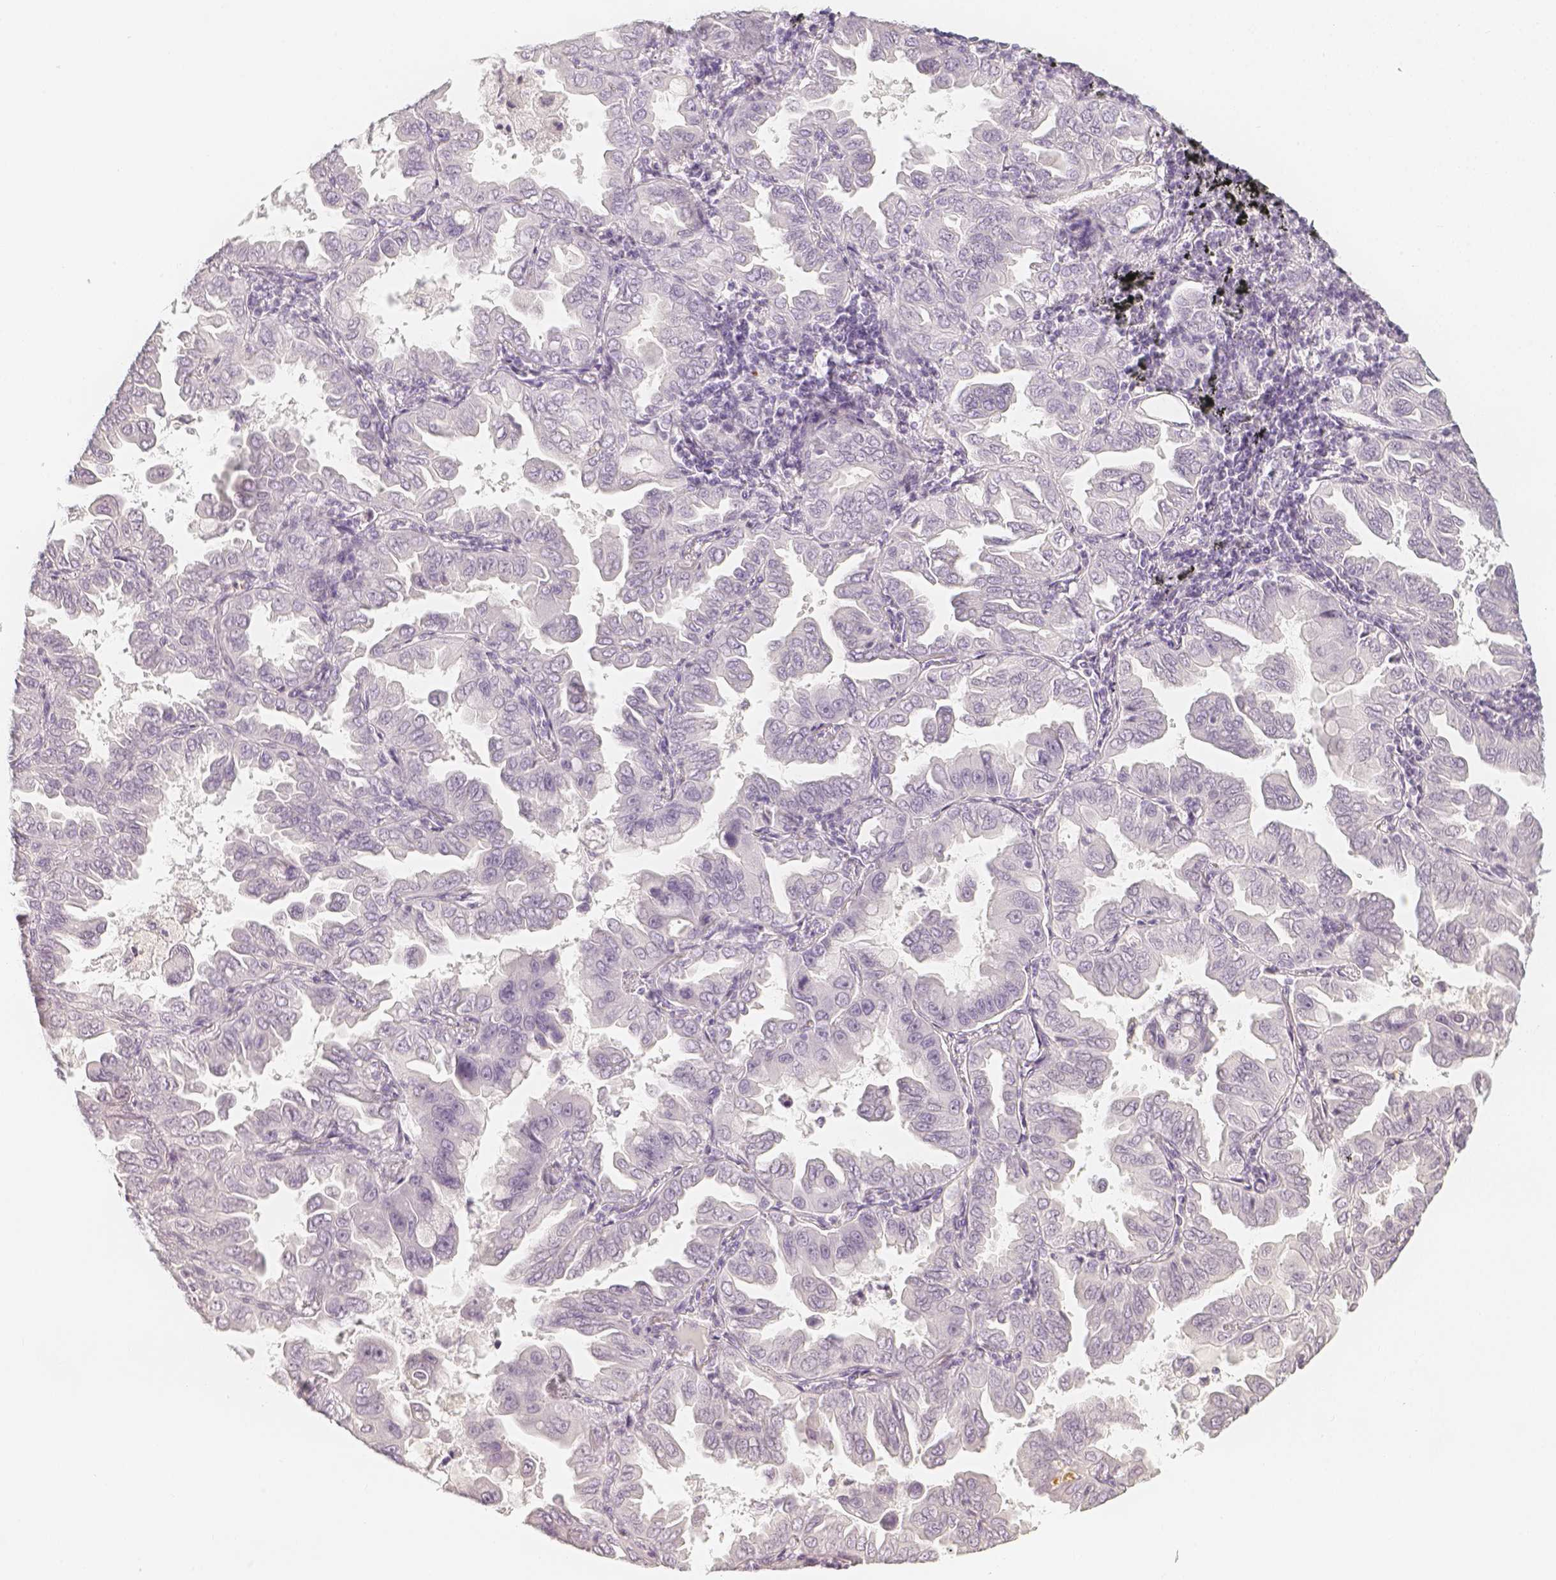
{"staining": {"intensity": "negative", "quantity": "none", "location": "none"}, "tissue": "lung cancer", "cell_type": "Tumor cells", "image_type": "cancer", "snomed": [{"axis": "morphology", "description": "Adenocarcinoma, NOS"}, {"axis": "topography", "description": "Lung"}], "caption": "A photomicrograph of adenocarcinoma (lung) stained for a protein shows no brown staining in tumor cells. (DAB immunohistochemistry visualized using brightfield microscopy, high magnification).", "gene": "SLC18A1", "patient": {"sex": "male", "age": 64}}